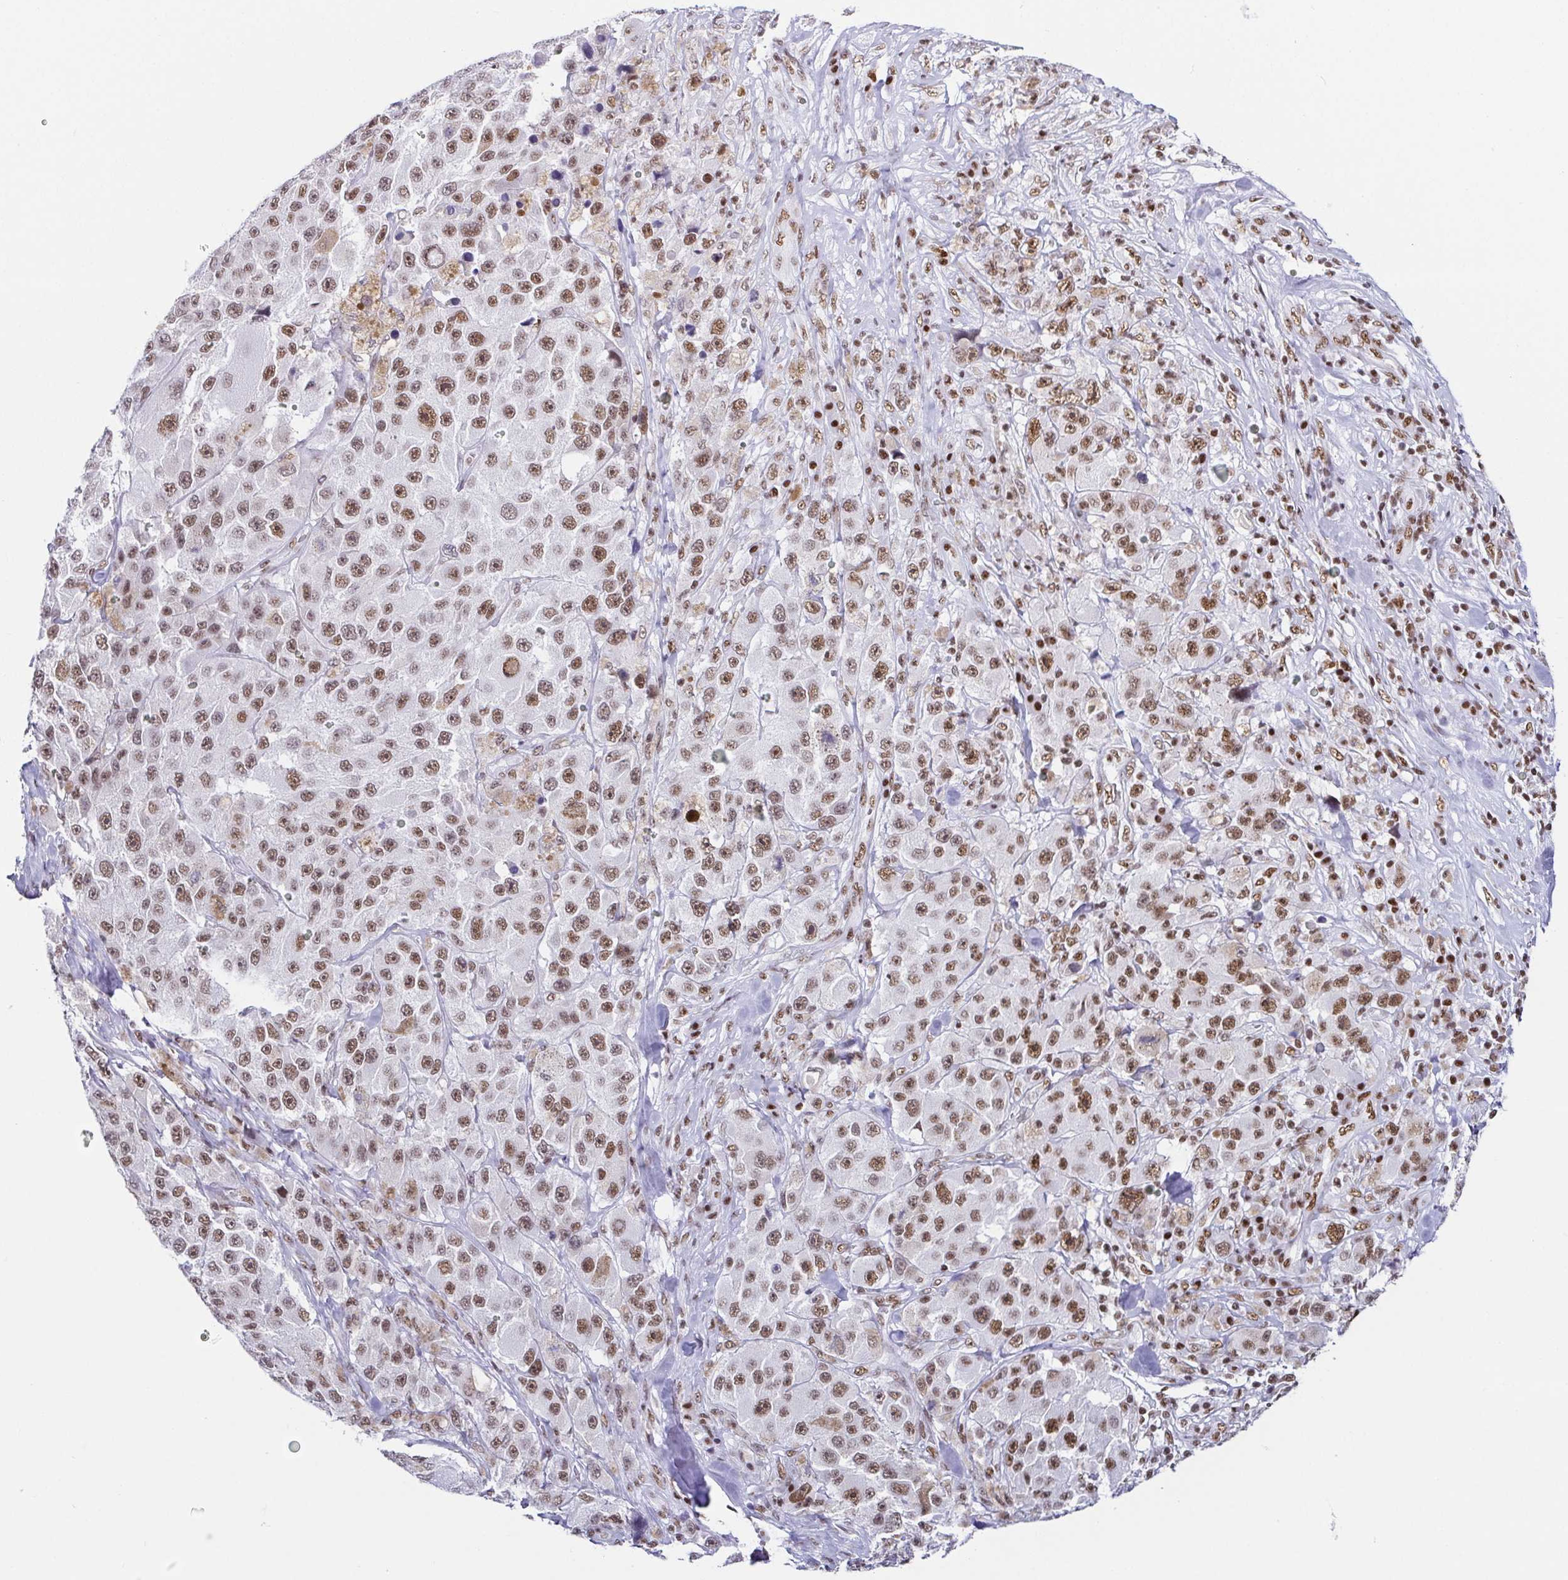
{"staining": {"intensity": "moderate", "quantity": ">75%", "location": "nuclear"}, "tissue": "melanoma", "cell_type": "Tumor cells", "image_type": "cancer", "snomed": [{"axis": "morphology", "description": "Malignant melanoma, Metastatic site"}, {"axis": "topography", "description": "Lymph node"}], "caption": "Tumor cells reveal moderate nuclear expression in about >75% of cells in melanoma. Nuclei are stained in blue.", "gene": "EWSR1", "patient": {"sex": "male", "age": 62}}